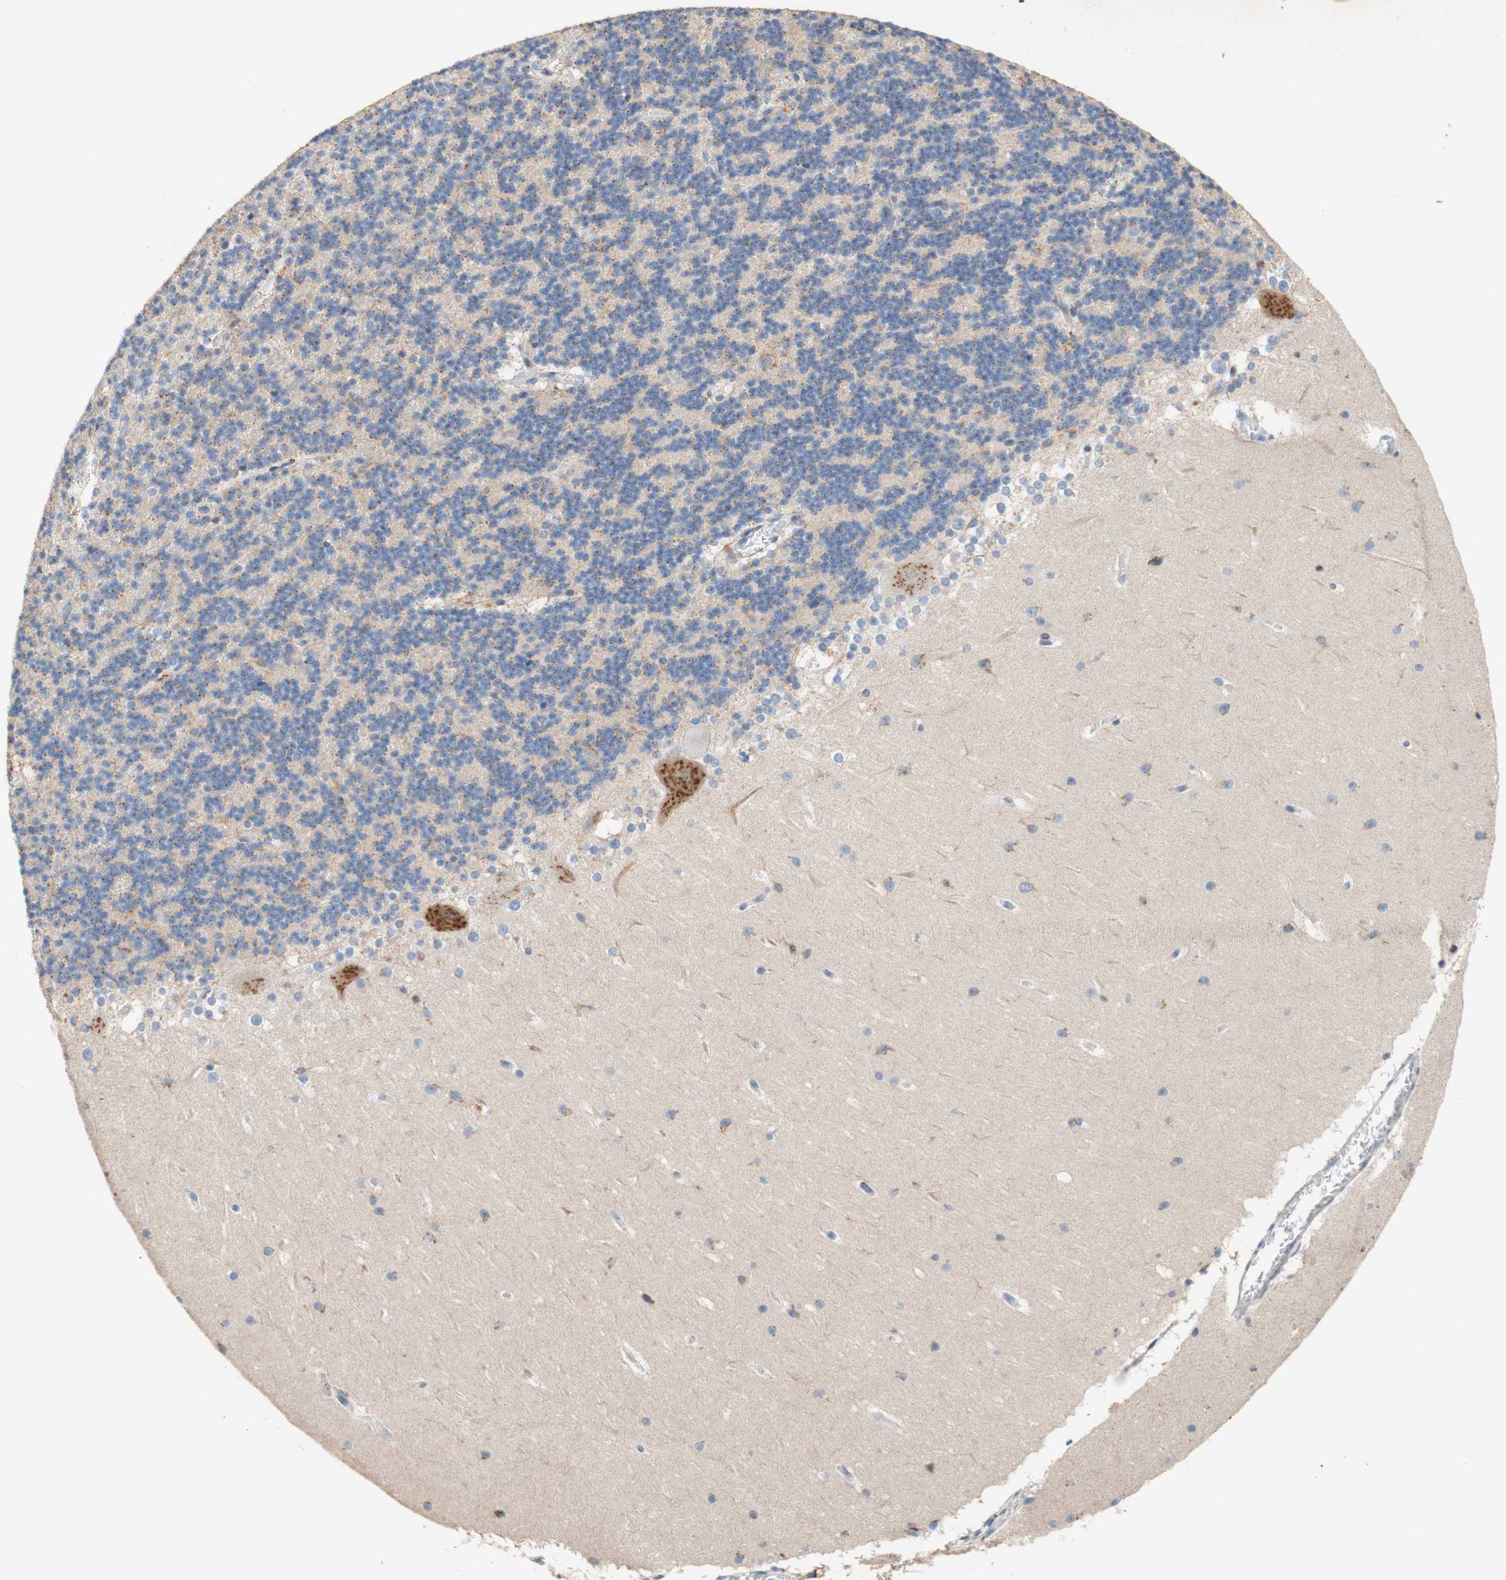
{"staining": {"intensity": "weak", "quantity": "<25%", "location": "cytoplasmic/membranous"}, "tissue": "cerebellum", "cell_type": "Cells in granular layer", "image_type": "normal", "snomed": [{"axis": "morphology", "description": "Normal tissue, NOS"}, {"axis": "topography", "description": "Cerebellum"}], "caption": "Immunohistochemical staining of benign human cerebellum displays no significant expression in cells in granular layer.", "gene": "SPINK6", "patient": {"sex": "female", "age": 19}}